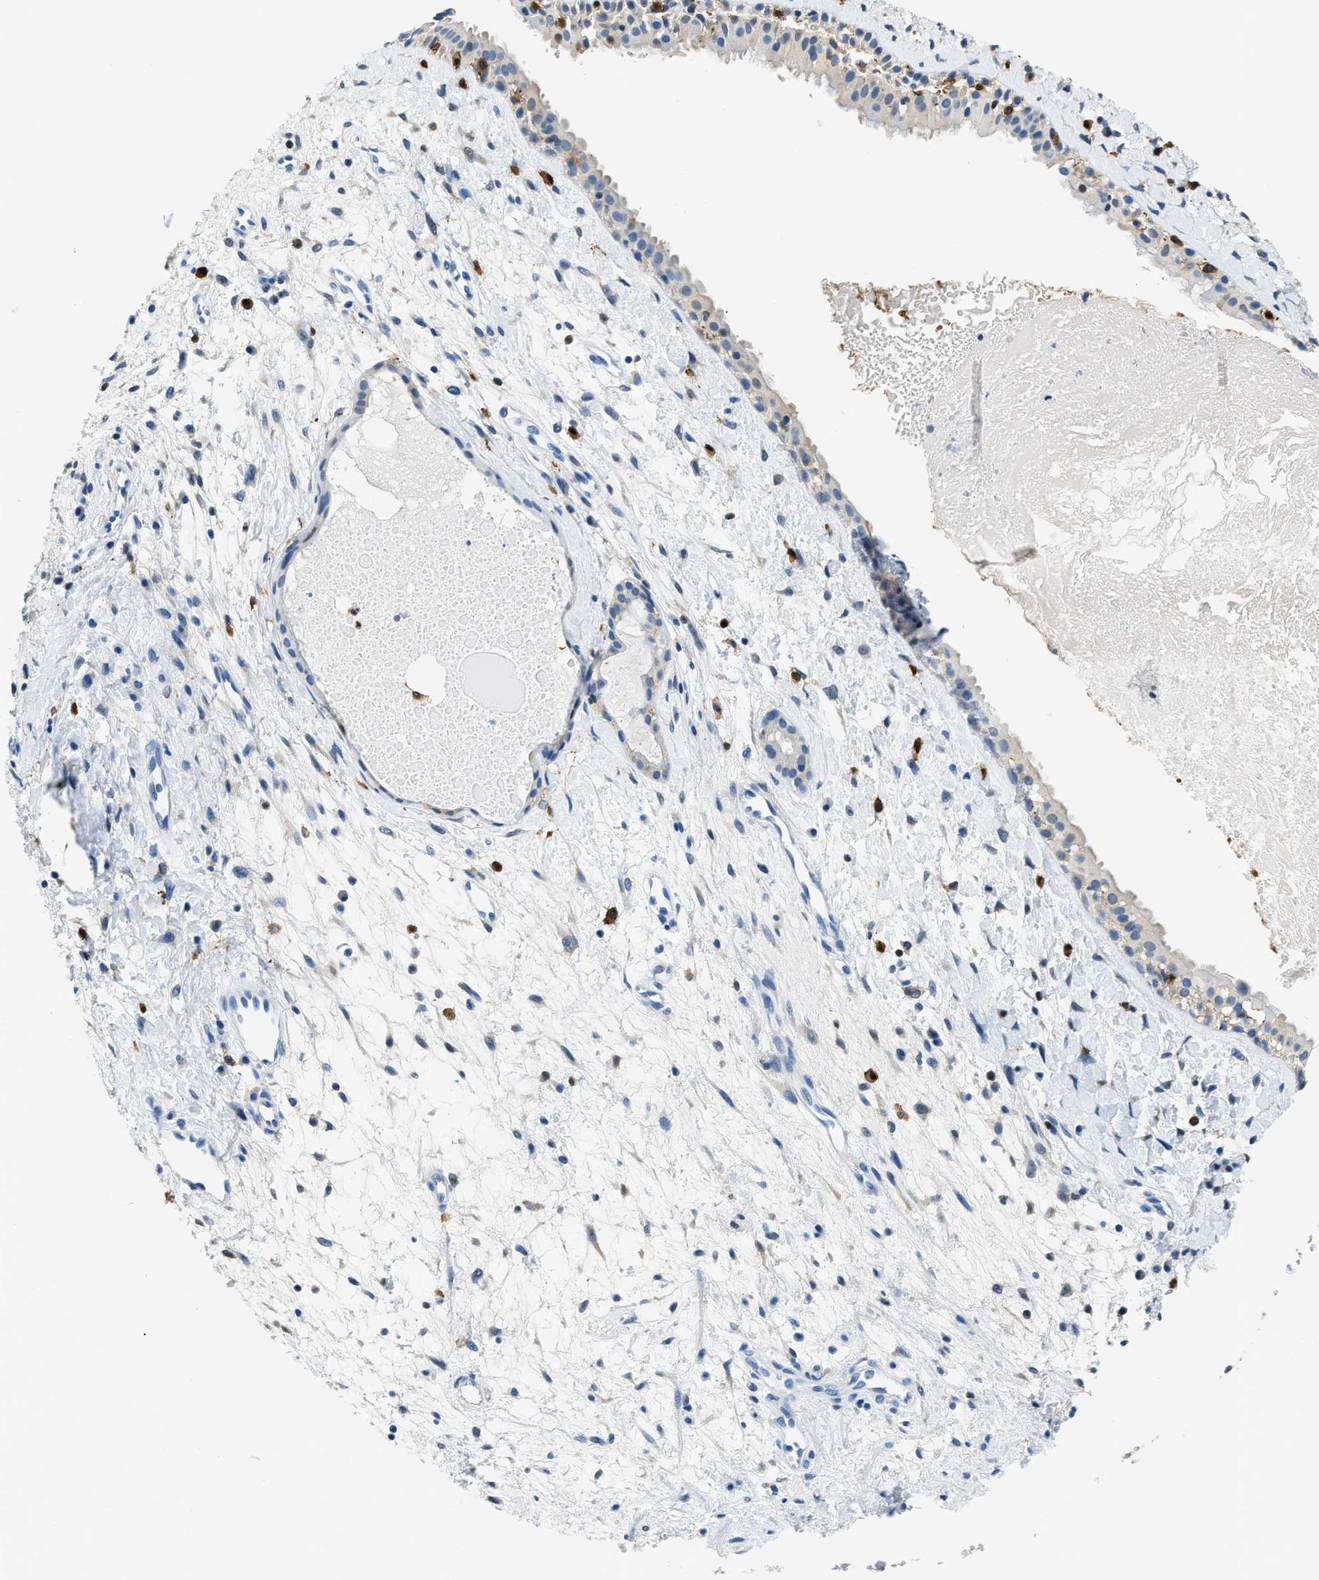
{"staining": {"intensity": "negative", "quantity": "none", "location": "none"}, "tissue": "nasopharynx", "cell_type": "Respiratory epithelial cells", "image_type": "normal", "snomed": [{"axis": "morphology", "description": "Normal tissue, NOS"}, {"axis": "topography", "description": "Nasopharynx"}], "caption": "DAB immunohistochemical staining of unremarkable human nasopharynx shows no significant staining in respiratory epithelial cells. The staining is performed using DAB (3,3'-diaminobenzidine) brown chromogen with nuclei counter-stained in using hematoxylin.", "gene": "CAPG", "patient": {"sex": "male", "age": 22}}